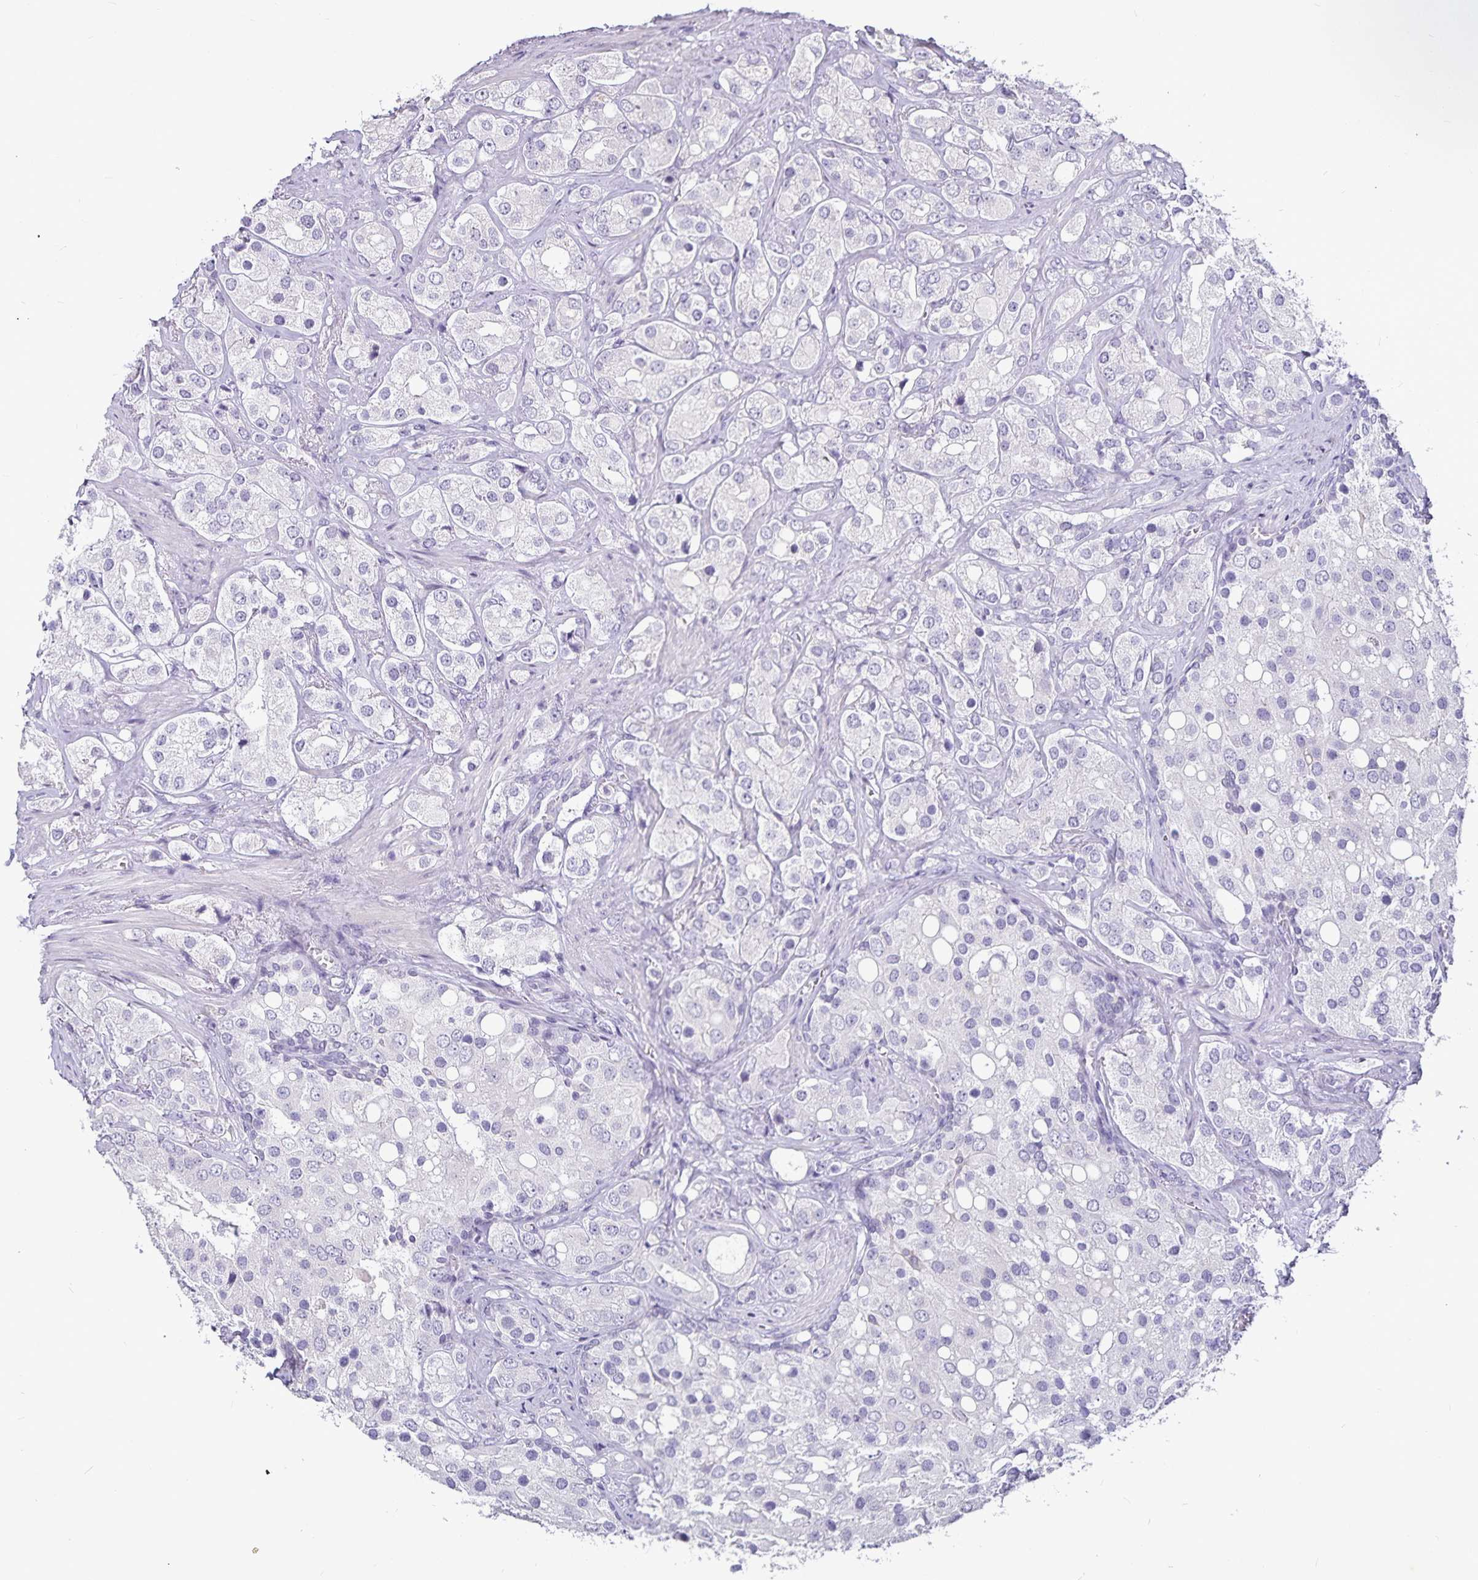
{"staining": {"intensity": "negative", "quantity": "none", "location": "none"}, "tissue": "prostate cancer", "cell_type": "Tumor cells", "image_type": "cancer", "snomed": [{"axis": "morphology", "description": "Adenocarcinoma, High grade"}, {"axis": "topography", "description": "Prostate"}], "caption": "Prostate cancer stained for a protein using immunohistochemistry demonstrates no staining tumor cells.", "gene": "CA12", "patient": {"sex": "male", "age": 67}}